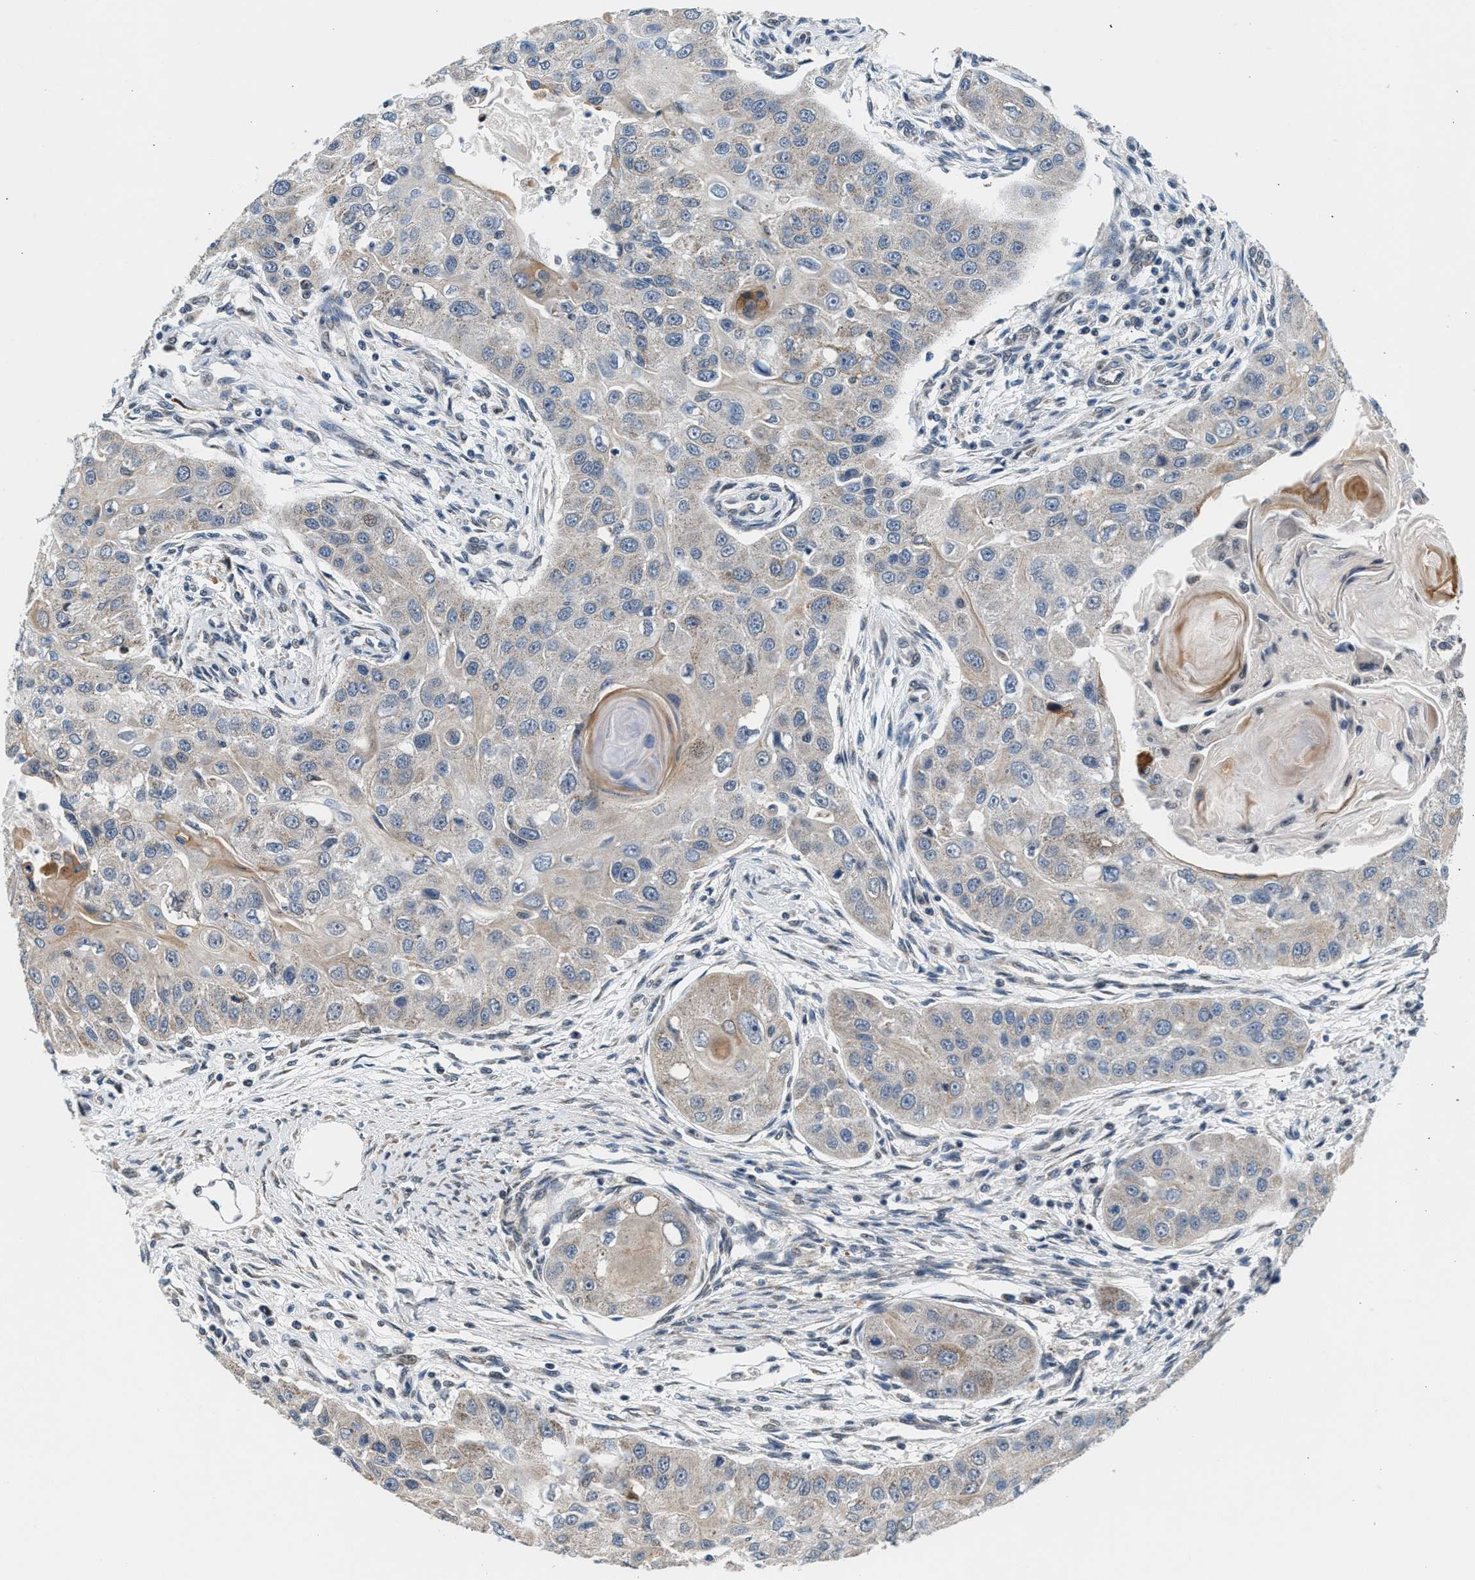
{"staining": {"intensity": "weak", "quantity": "<25%", "location": "cytoplasmic/membranous"}, "tissue": "head and neck cancer", "cell_type": "Tumor cells", "image_type": "cancer", "snomed": [{"axis": "morphology", "description": "Normal tissue, NOS"}, {"axis": "morphology", "description": "Squamous cell carcinoma, NOS"}, {"axis": "topography", "description": "Skeletal muscle"}, {"axis": "topography", "description": "Head-Neck"}], "caption": "Tumor cells are negative for protein expression in human head and neck squamous cell carcinoma.", "gene": "KCNMB2", "patient": {"sex": "male", "age": 51}}